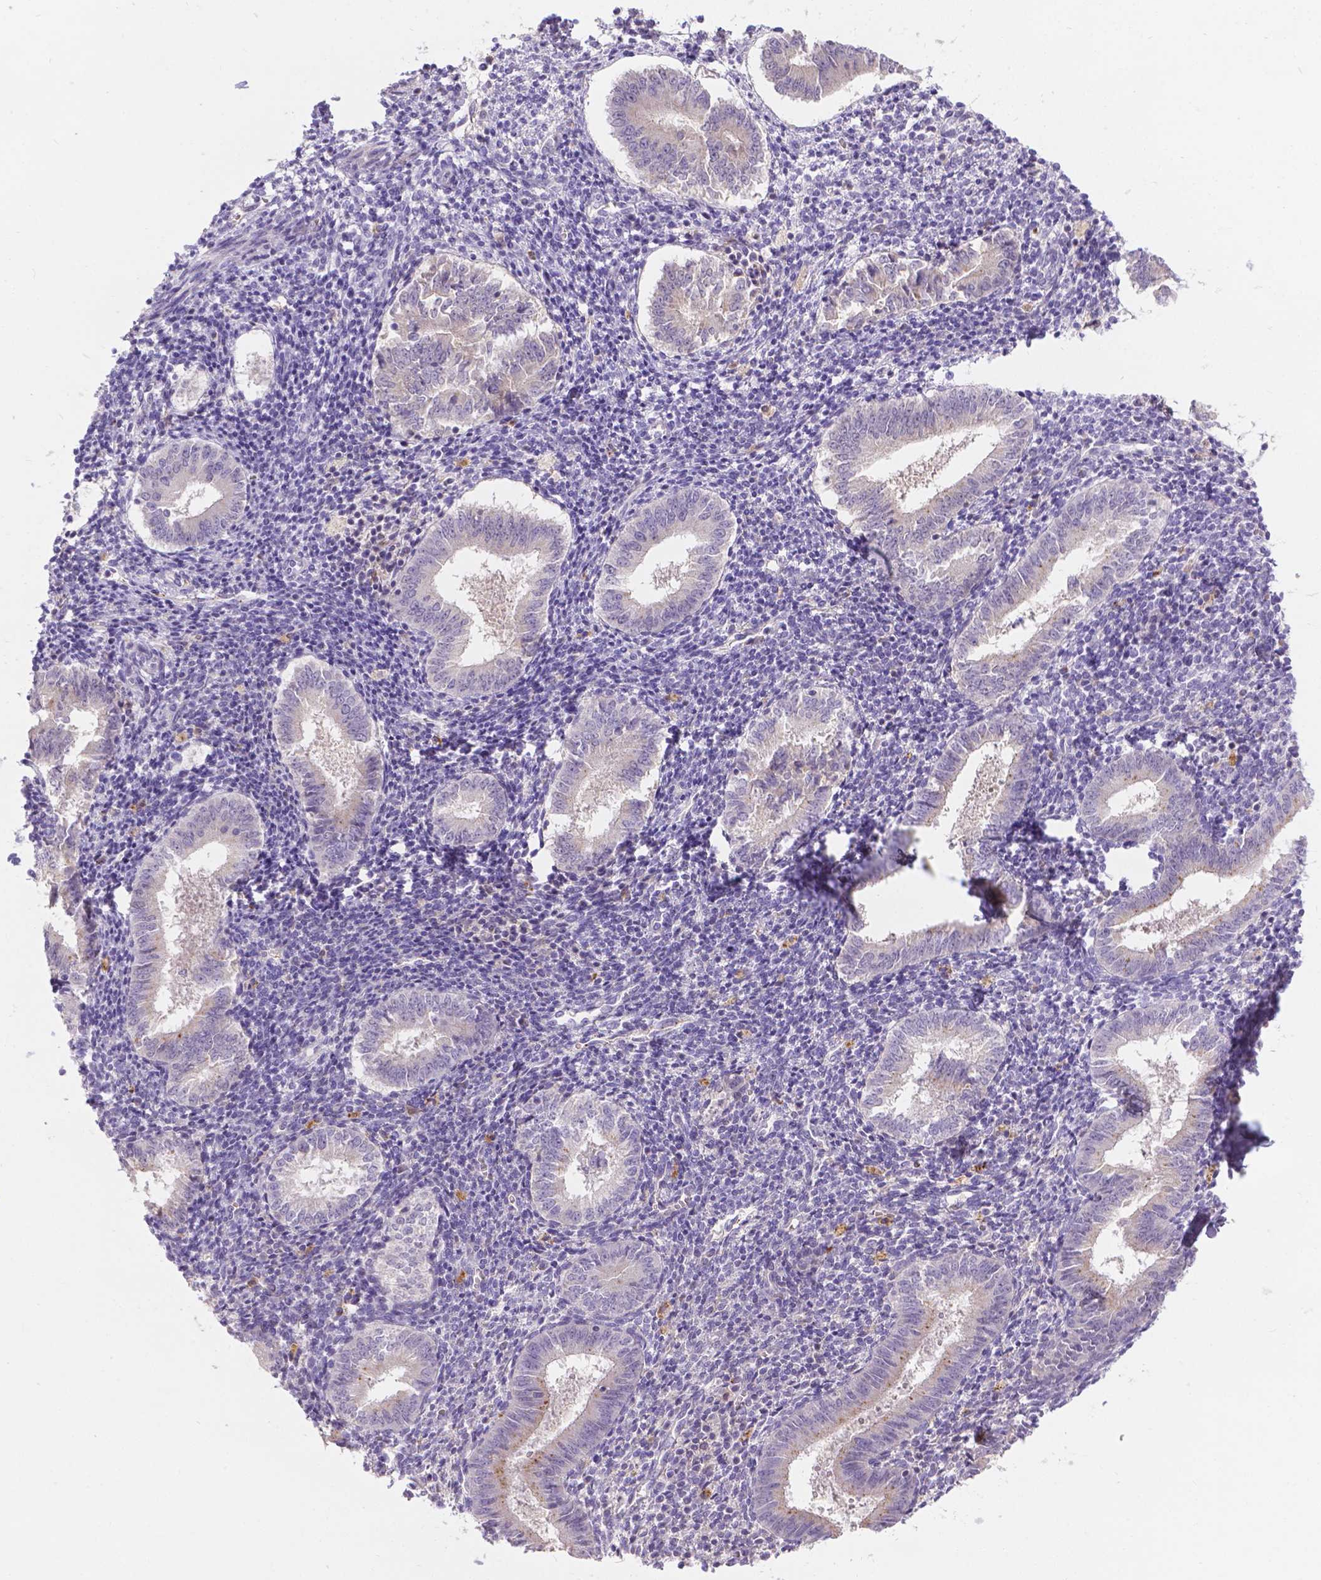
{"staining": {"intensity": "negative", "quantity": "none", "location": "none"}, "tissue": "endometrium", "cell_type": "Cells in endometrial stroma", "image_type": "normal", "snomed": [{"axis": "morphology", "description": "Normal tissue, NOS"}, {"axis": "topography", "description": "Endometrium"}], "caption": "Immunohistochemistry histopathology image of benign endometrium: endometrium stained with DAB demonstrates no significant protein staining in cells in endometrial stroma. (DAB (3,3'-diaminobenzidine) immunohistochemistry visualized using brightfield microscopy, high magnification).", "gene": "TM4SF18", "patient": {"sex": "female", "age": 25}}